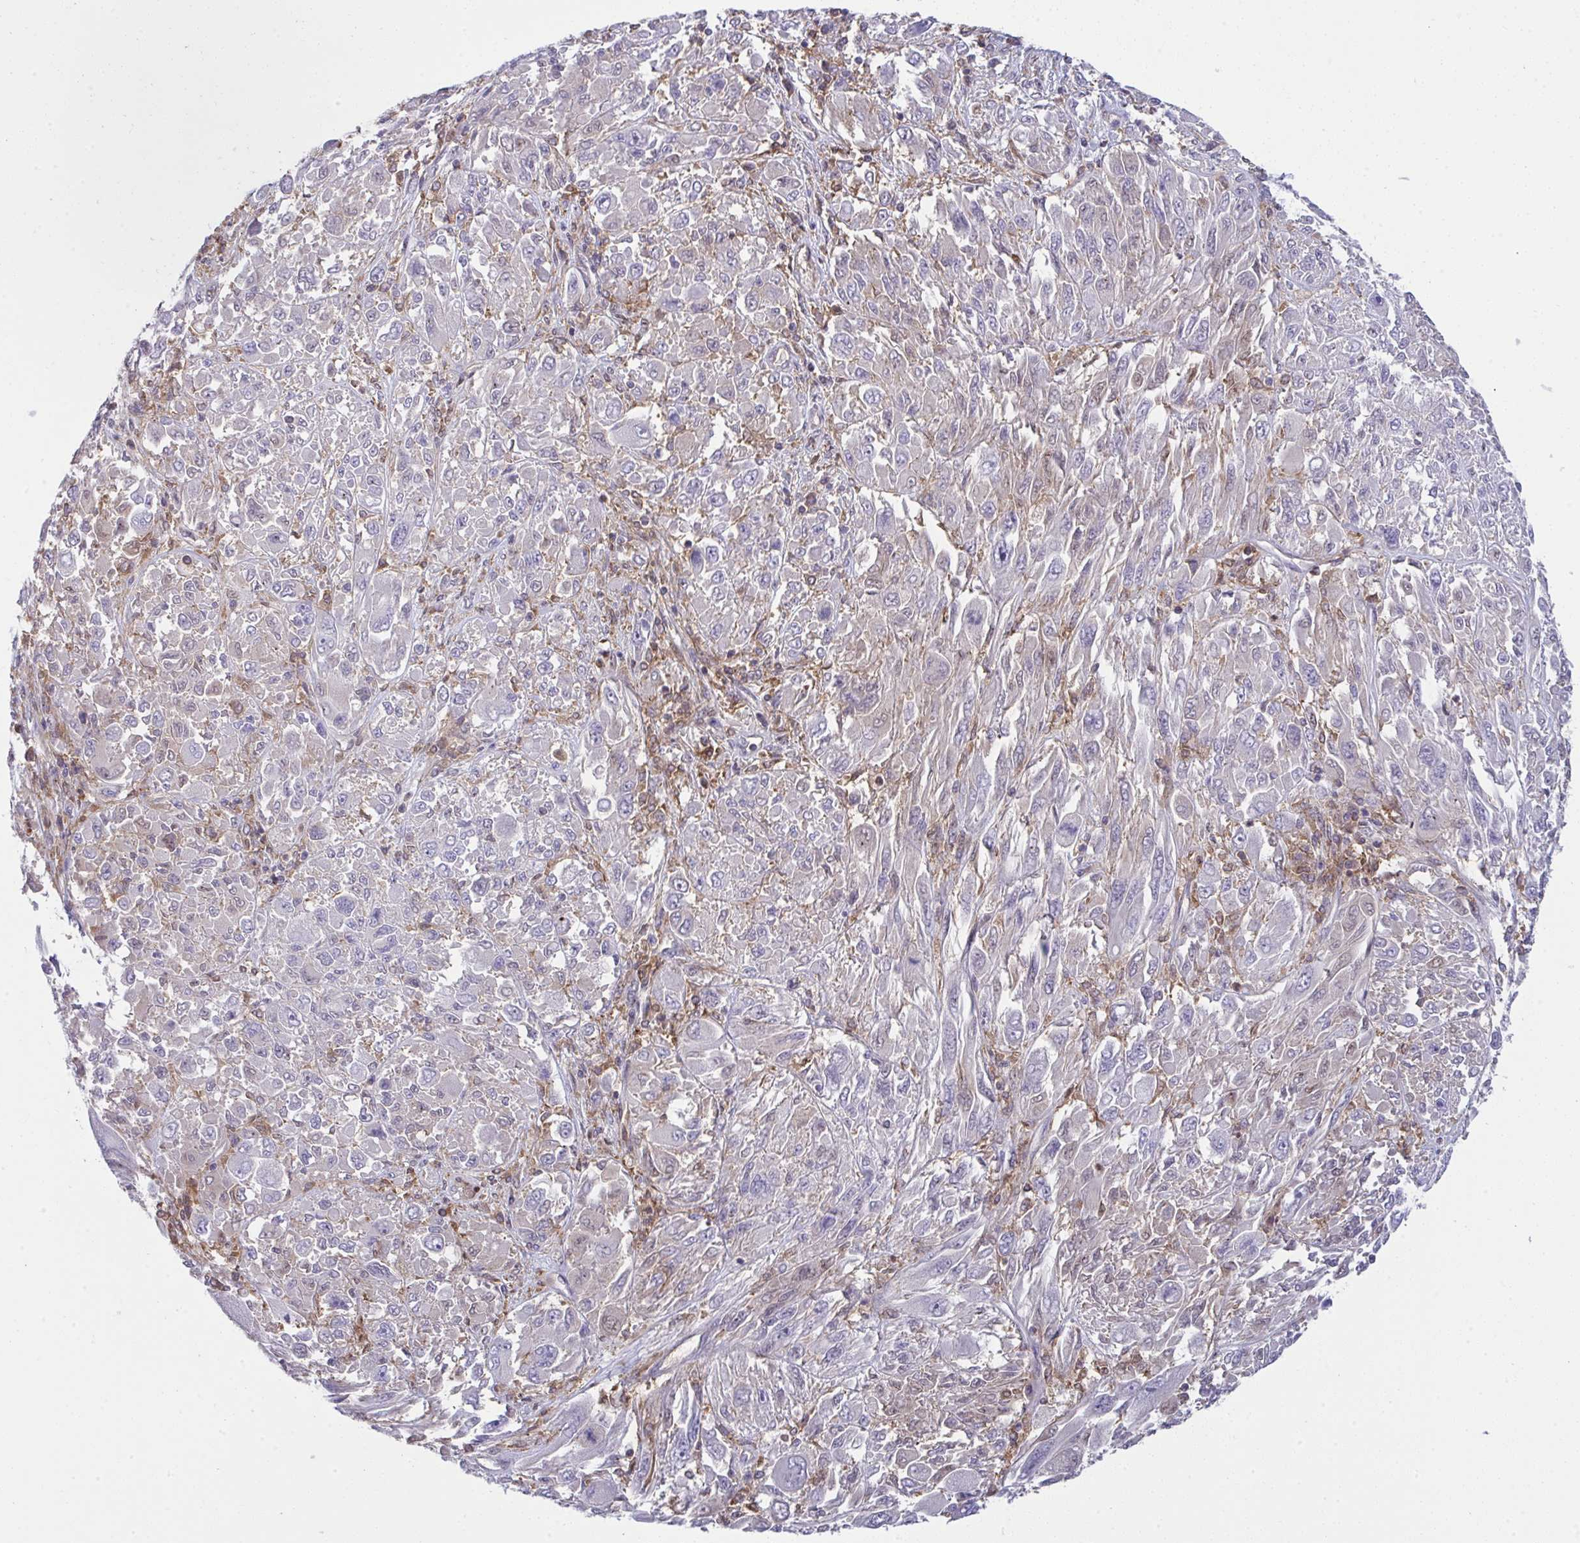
{"staining": {"intensity": "negative", "quantity": "none", "location": "none"}, "tissue": "melanoma", "cell_type": "Tumor cells", "image_type": "cancer", "snomed": [{"axis": "morphology", "description": "Malignant melanoma, NOS"}, {"axis": "topography", "description": "Skin"}], "caption": "Immunohistochemistry of human melanoma reveals no expression in tumor cells.", "gene": "ALDH16A1", "patient": {"sex": "female", "age": 91}}